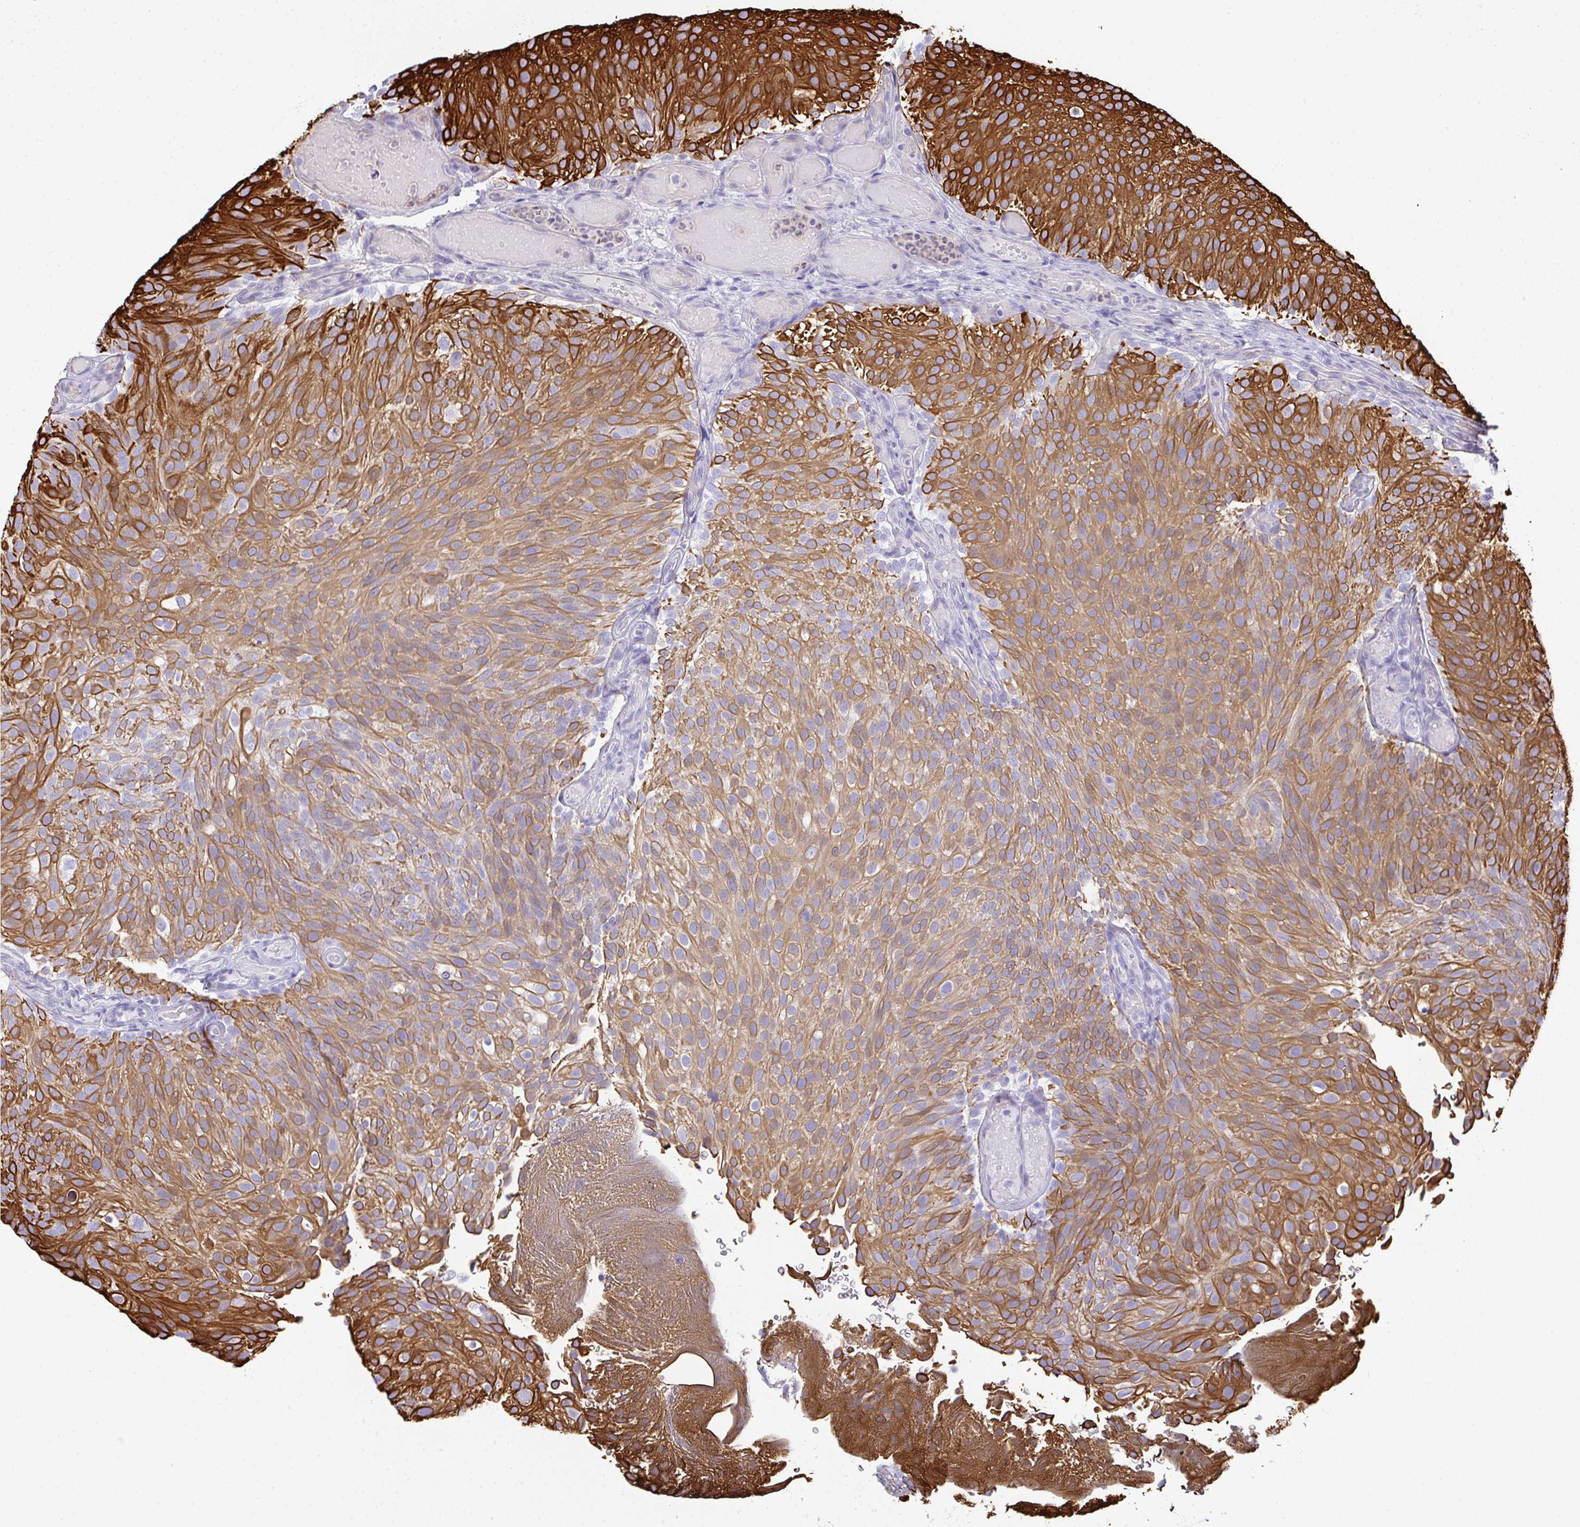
{"staining": {"intensity": "strong", "quantity": ">75%", "location": "cytoplasmic/membranous"}, "tissue": "urothelial cancer", "cell_type": "Tumor cells", "image_type": "cancer", "snomed": [{"axis": "morphology", "description": "Urothelial carcinoma, Low grade"}, {"axis": "topography", "description": "Urinary bladder"}], "caption": "Immunohistochemical staining of human low-grade urothelial carcinoma demonstrates high levels of strong cytoplasmic/membranous staining in about >75% of tumor cells.", "gene": "TNFAIP8", "patient": {"sex": "male", "age": 78}}